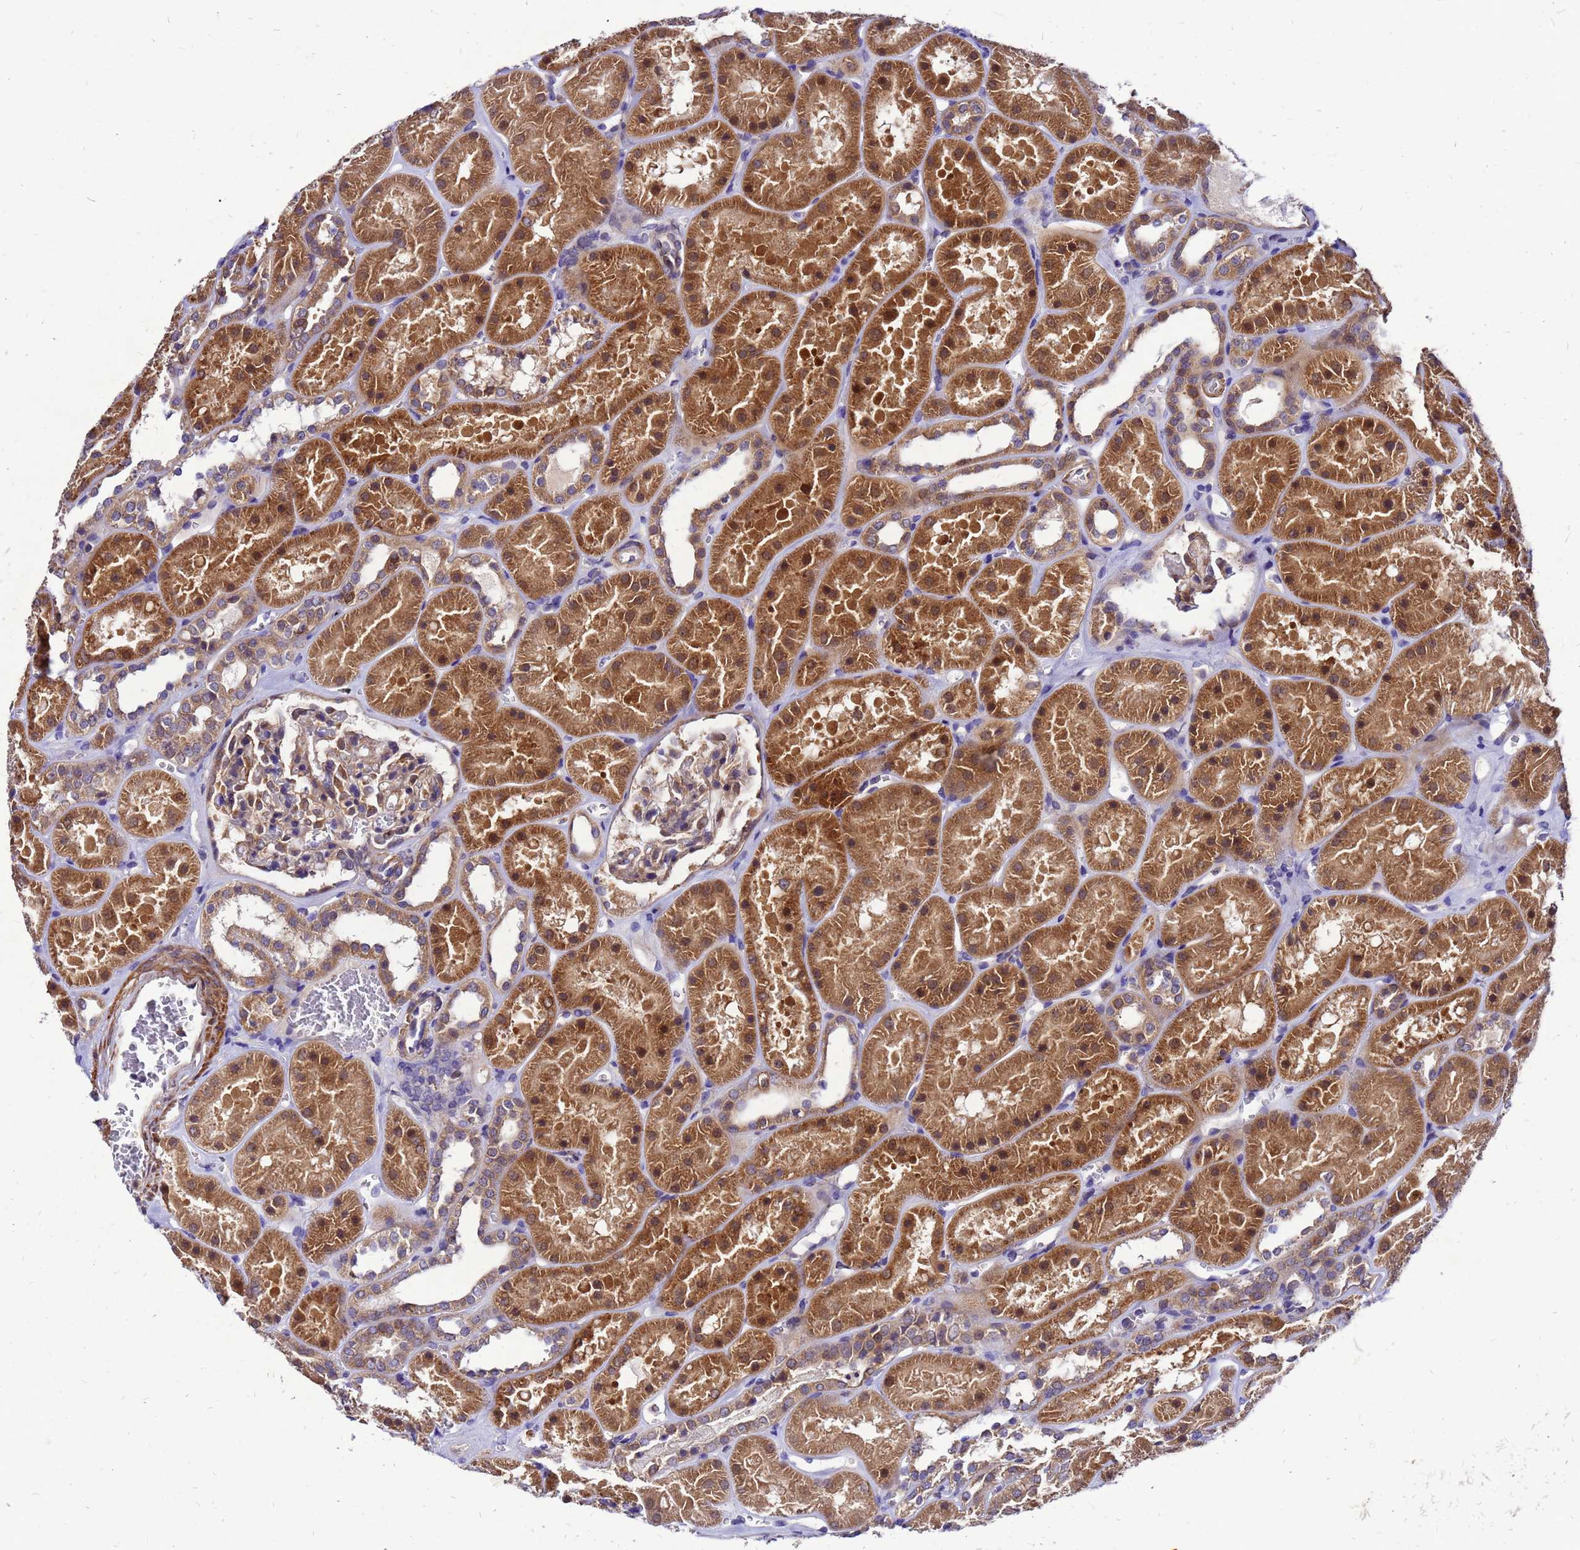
{"staining": {"intensity": "weak", "quantity": "25%-75%", "location": "cytoplasmic/membranous"}, "tissue": "kidney", "cell_type": "Cells in glomeruli", "image_type": "normal", "snomed": [{"axis": "morphology", "description": "Normal tissue, NOS"}, {"axis": "topography", "description": "Kidney"}], "caption": "An IHC micrograph of normal tissue is shown. Protein staining in brown highlights weak cytoplasmic/membranous positivity in kidney within cells in glomeruli.", "gene": "DUSP23", "patient": {"sex": "female", "age": 41}}